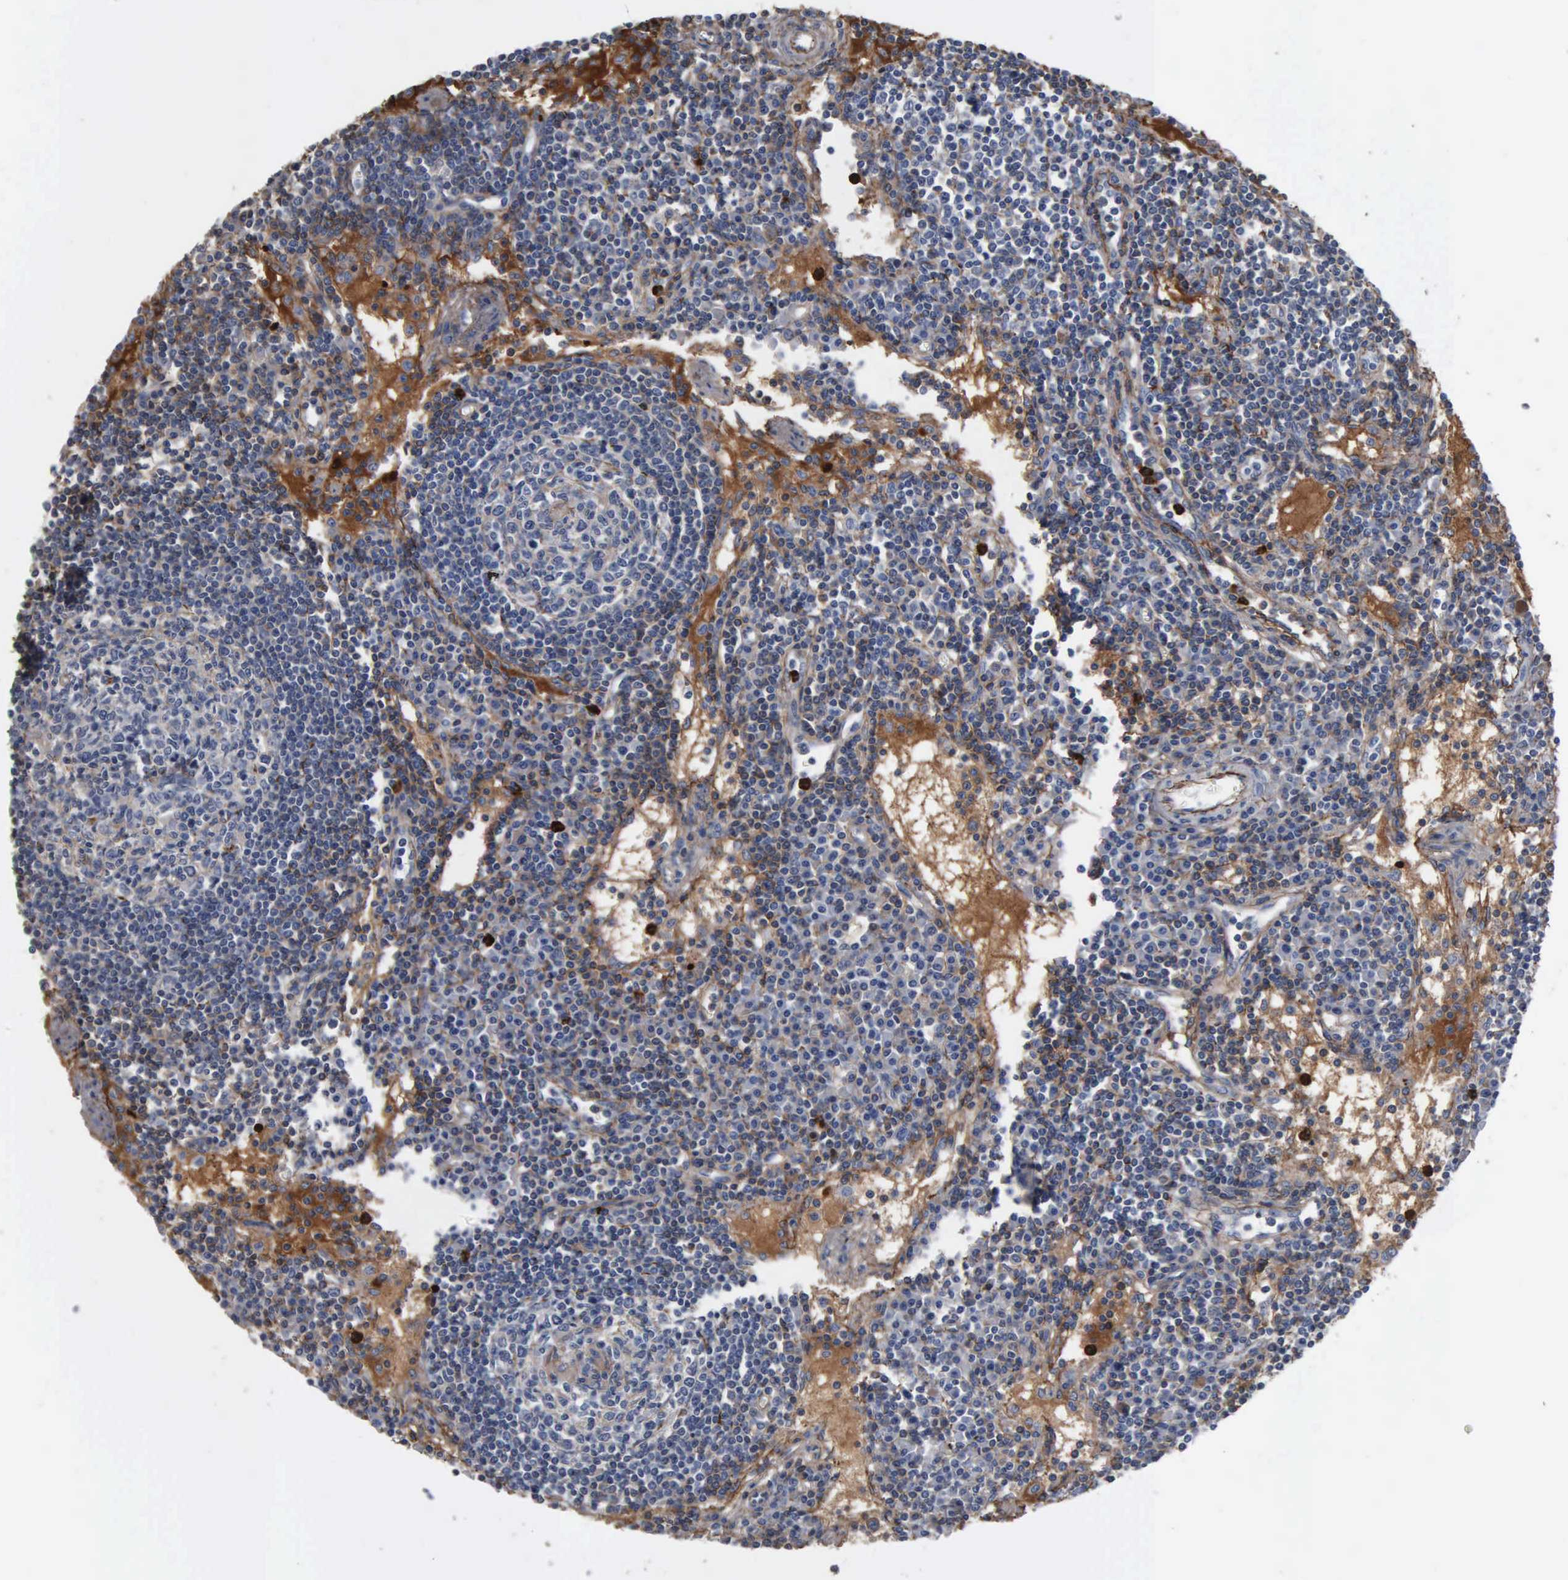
{"staining": {"intensity": "moderate", "quantity": "25%-75%", "location": "cytoplasmic/membranous"}, "tissue": "lymph node", "cell_type": "Germinal center cells", "image_type": "normal", "snomed": [{"axis": "morphology", "description": "Normal tissue, NOS"}, {"axis": "topography", "description": "Lymph node"}], "caption": "Moderate cytoplasmic/membranous staining is identified in approximately 25%-75% of germinal center cells in normal lymph node.", "gene": "FN1", "patient": {"sex": "female", "age": 62}}